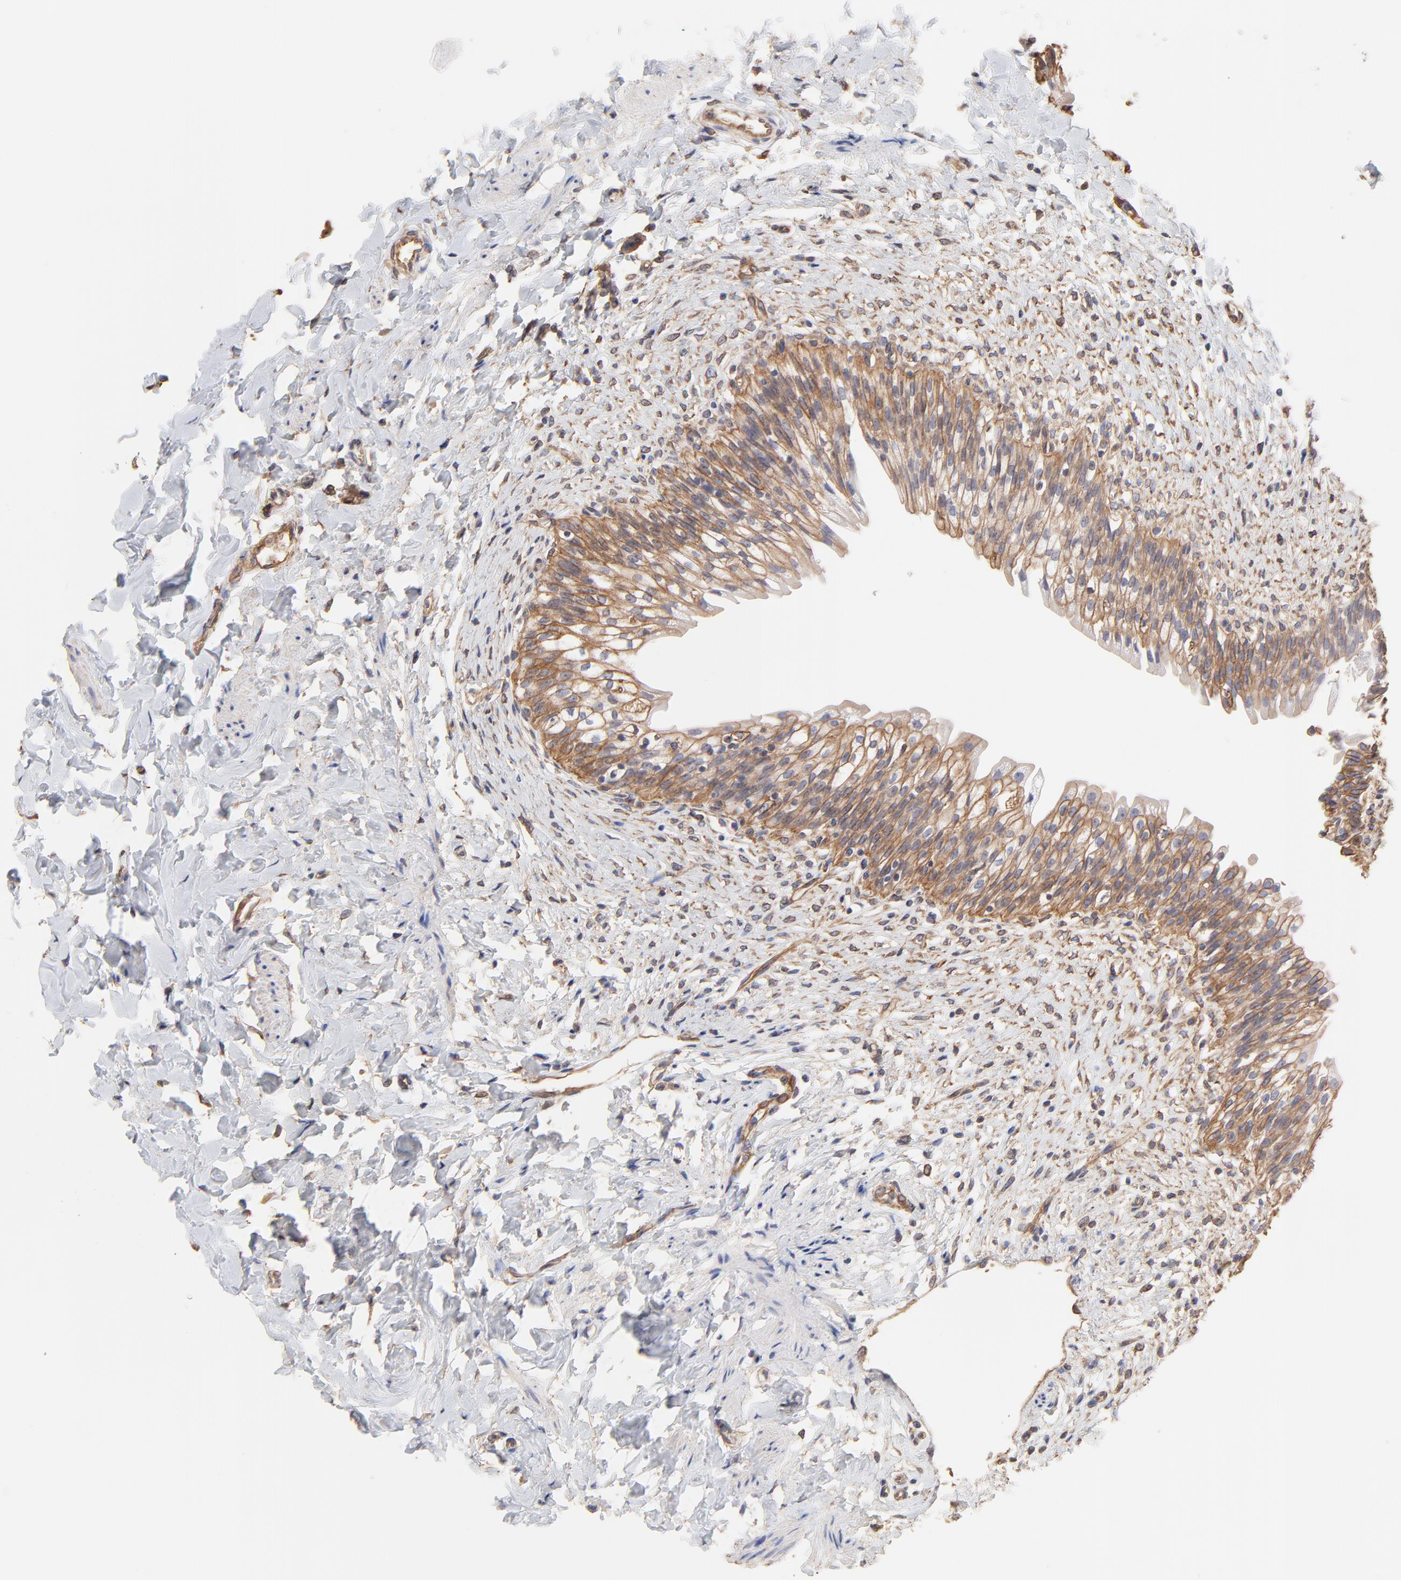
{"staining": {"intensity": "moderate", "quantity": ">75%", "location": "cytoplasmic/membranous"}, "tissue": "urinary bladder", "cell_type": "Urothelial cells", "image_type": "normal", "snomed": [{"axis": "morphology", "description": "Normal tissue, NOS"}, {"axis": "morphology", "description": "Inflammation, NOS"}, {"axis": "topography", "description": "Urinary bladder"}], "caption": "Immunohistochemistry (IHC) of benign urinary bladder displays medium levels of moderate cytoplasmic/membranous staining in approximately >75% of urothelial cells.", "gene": "LRCH2", "patient": {"sex": "female", "age": 80}}